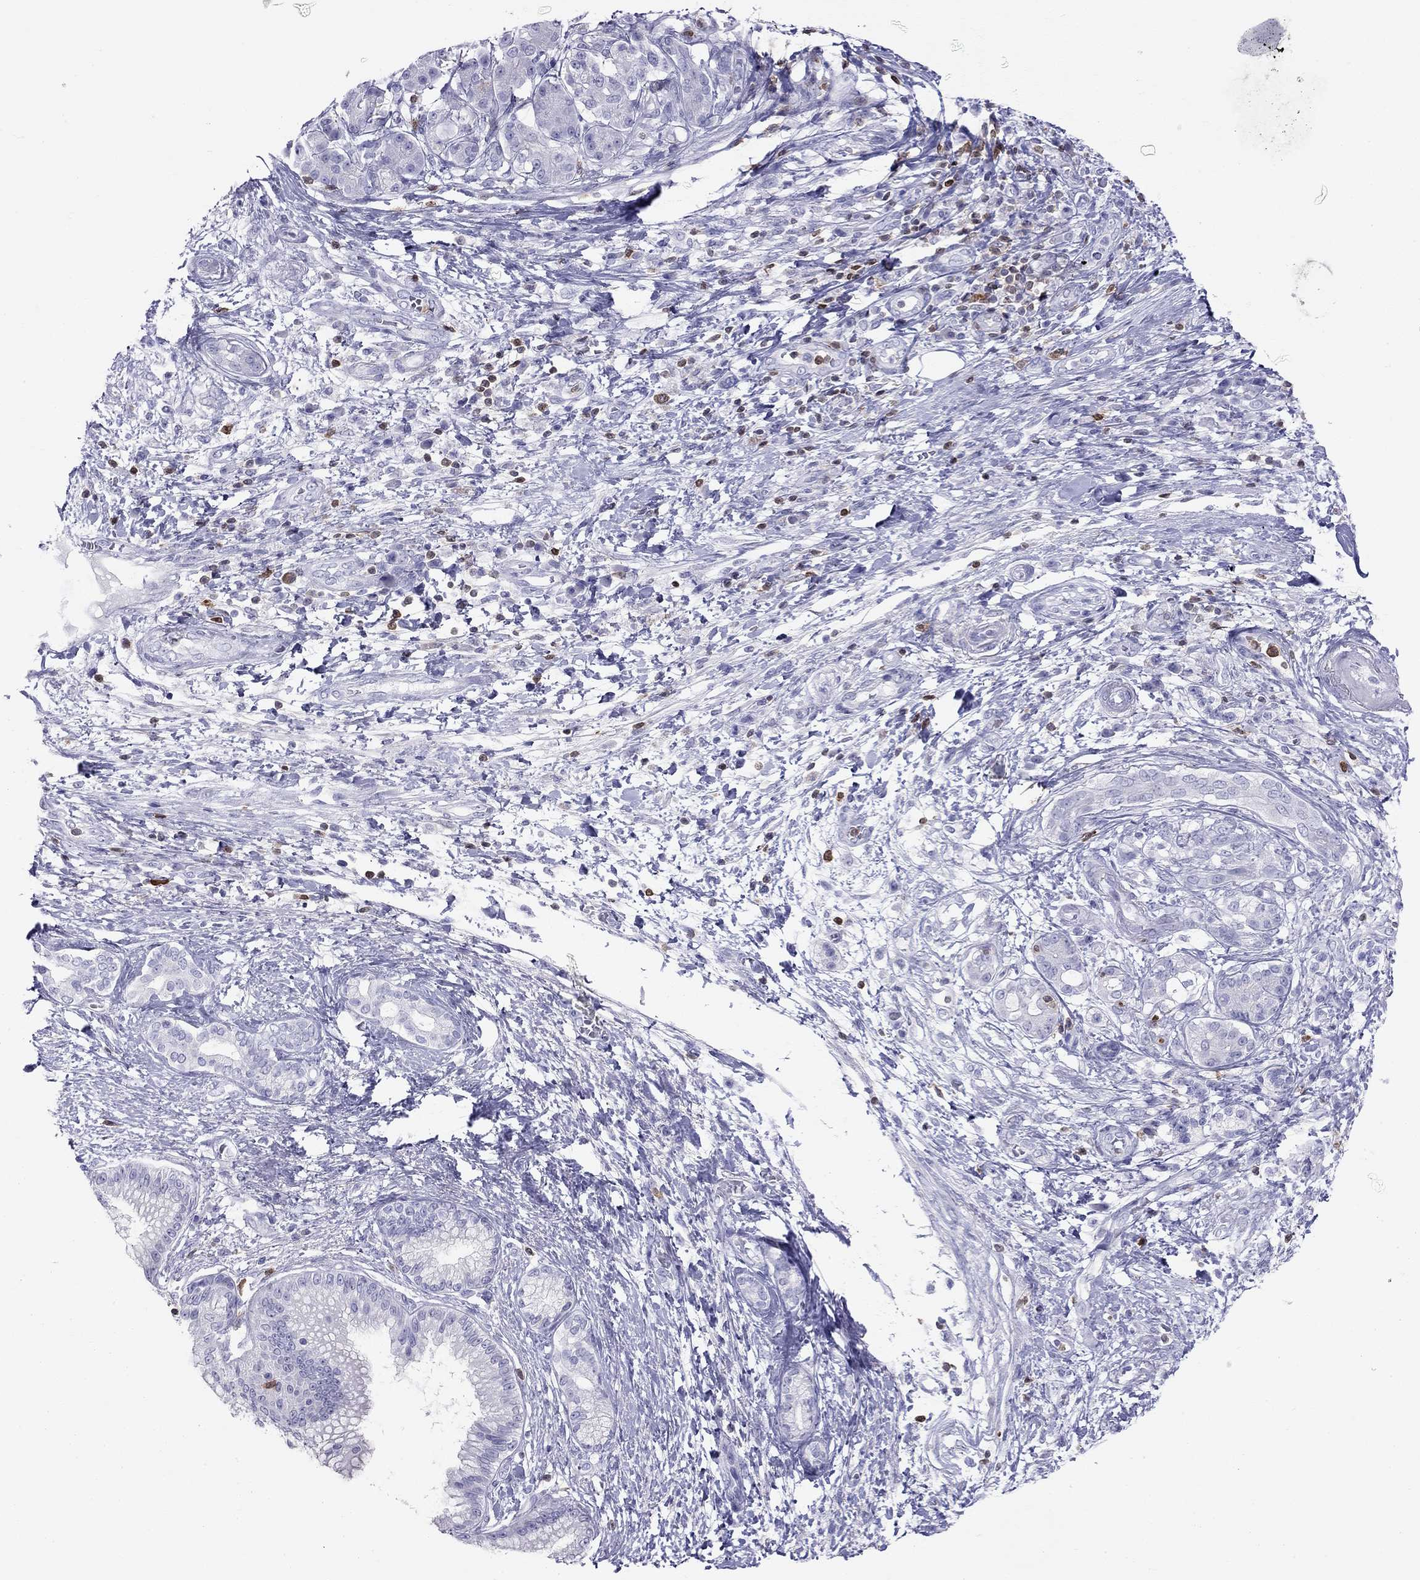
{"staining": {"intensity": "negative", "quantity": "none", "location": "none"}, "tissue": "pancreatic cancer", "cell_type": "Tumor cells", "image_type": "cancer", "snomed": [{"axis": "morphology", "description": "Adenocarcinoma, NOS"}, {"axis": "topography", "description": "Pancreas"}], "caption": "Human pancreatic cancer stained for a protein using immunohistochemistry (IHC) shows no expression in tumor cells.", "gene": "SH2D2A", "patient": {"sex": "female", "age": 73}}